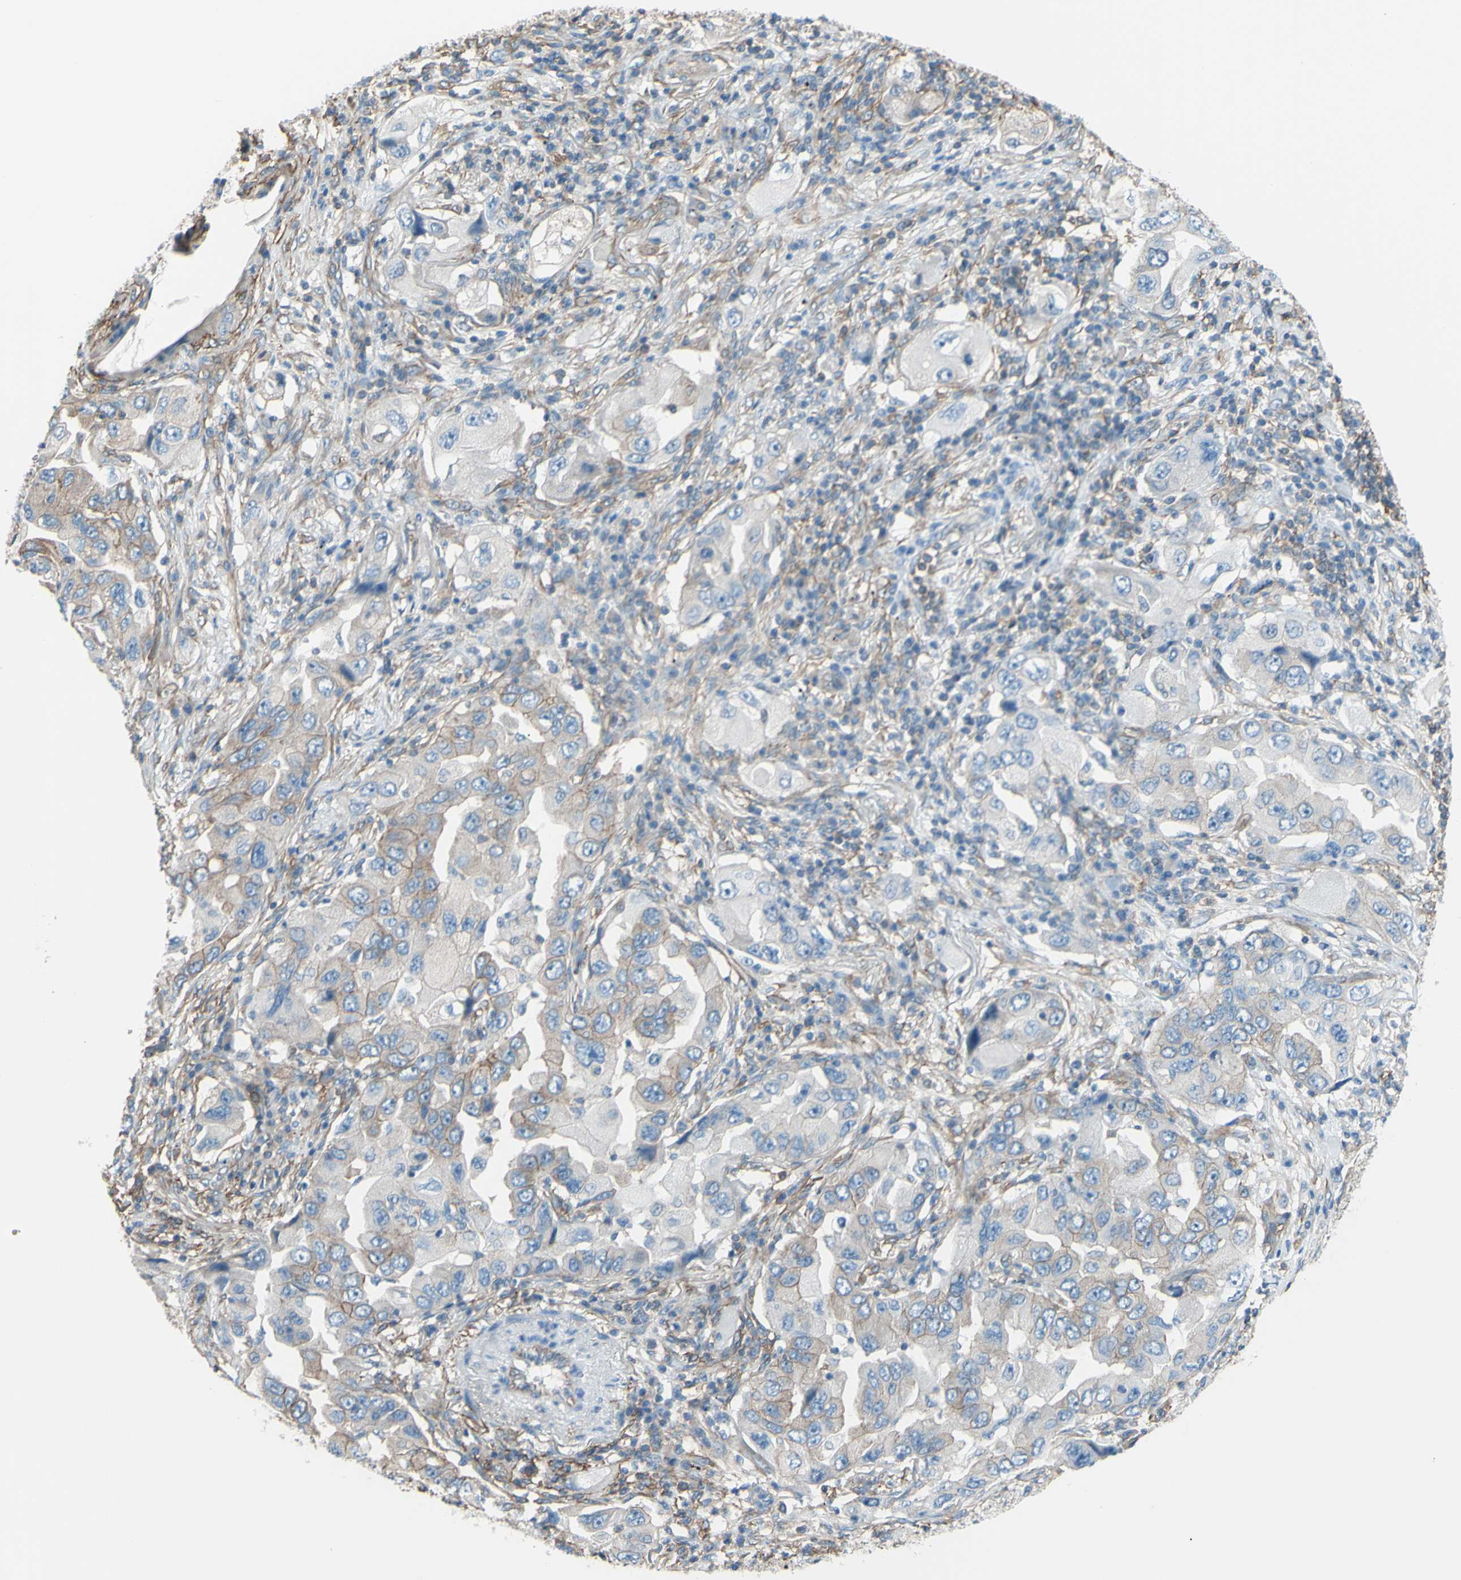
{"staining": {"intensity": "weak", "quantity": "<25%", "location": "cytoplasmic/membranous"}, "tissue": "lung cancer", "cell_type": "Tumor cells", "image_type": "cancer", "snomed": [{"axis": "morphology", "description": "Adenocarcinoma, NOS"}, {"axis": "topography", "description": "Lung"}], "caption": "Lung adenocarcinoma was stained to show a protein in brown. There is no significant positivity in tumor cells.", "gene": "ADD1", "patient": {"sex": "female", "age": 65}}